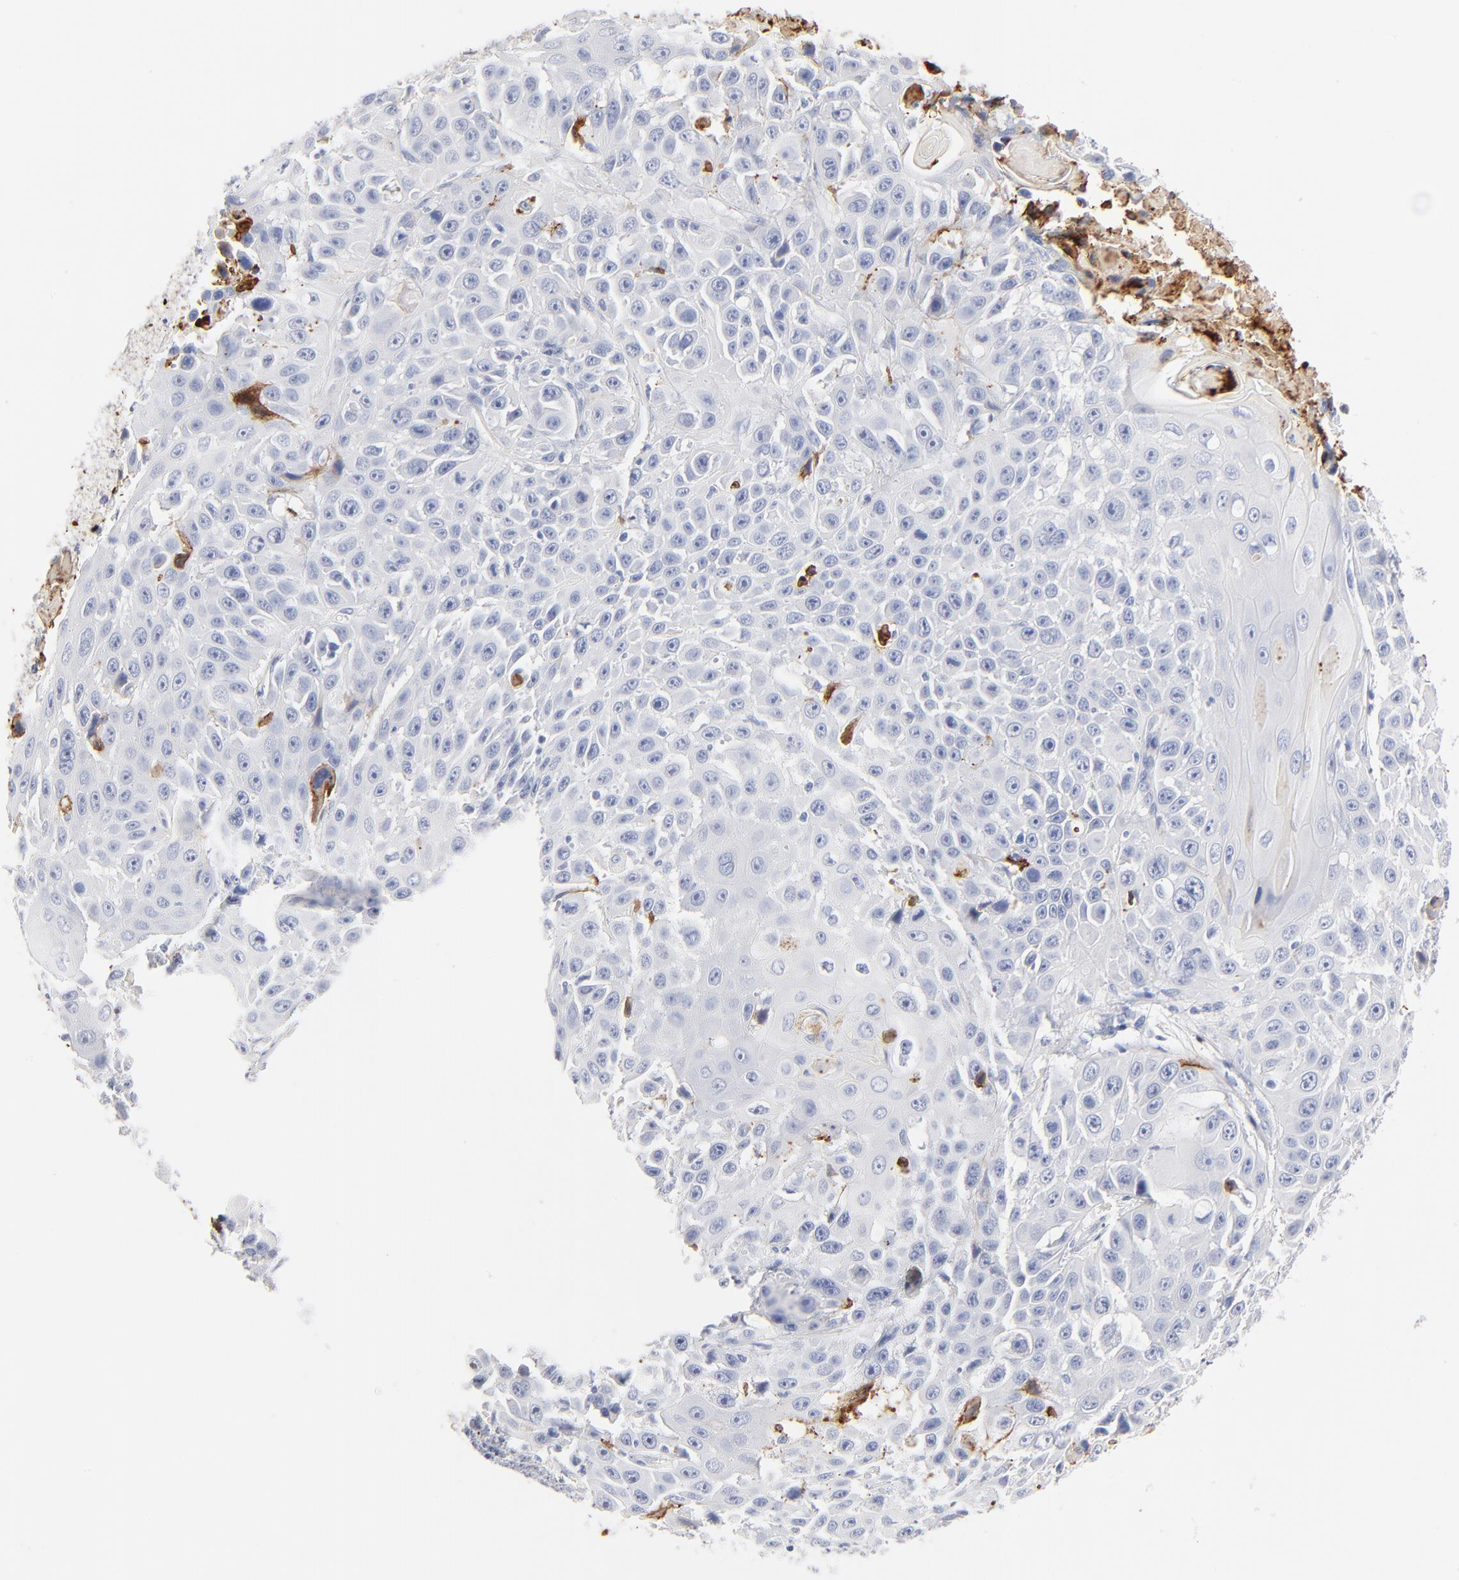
{"staining": {"intensity": "negative", "quantity": "none", "location": "none"}, "tissue": "cervical cancer", "cell_type": "Tumor cells", "image_type": "cancer", "snomed": [{"axis": "morphology", "description": "Squamous cell carcinoma, NOS"}, {"axis": "topography", "description": "Cervix"}], "caption": "Photomicrograph shows no protein expression in tumor cells of cervical cancer (squamous cell carcinoma) tissue.", "gene": "APOH", "patient": {"sex": "female", "age": 39}}